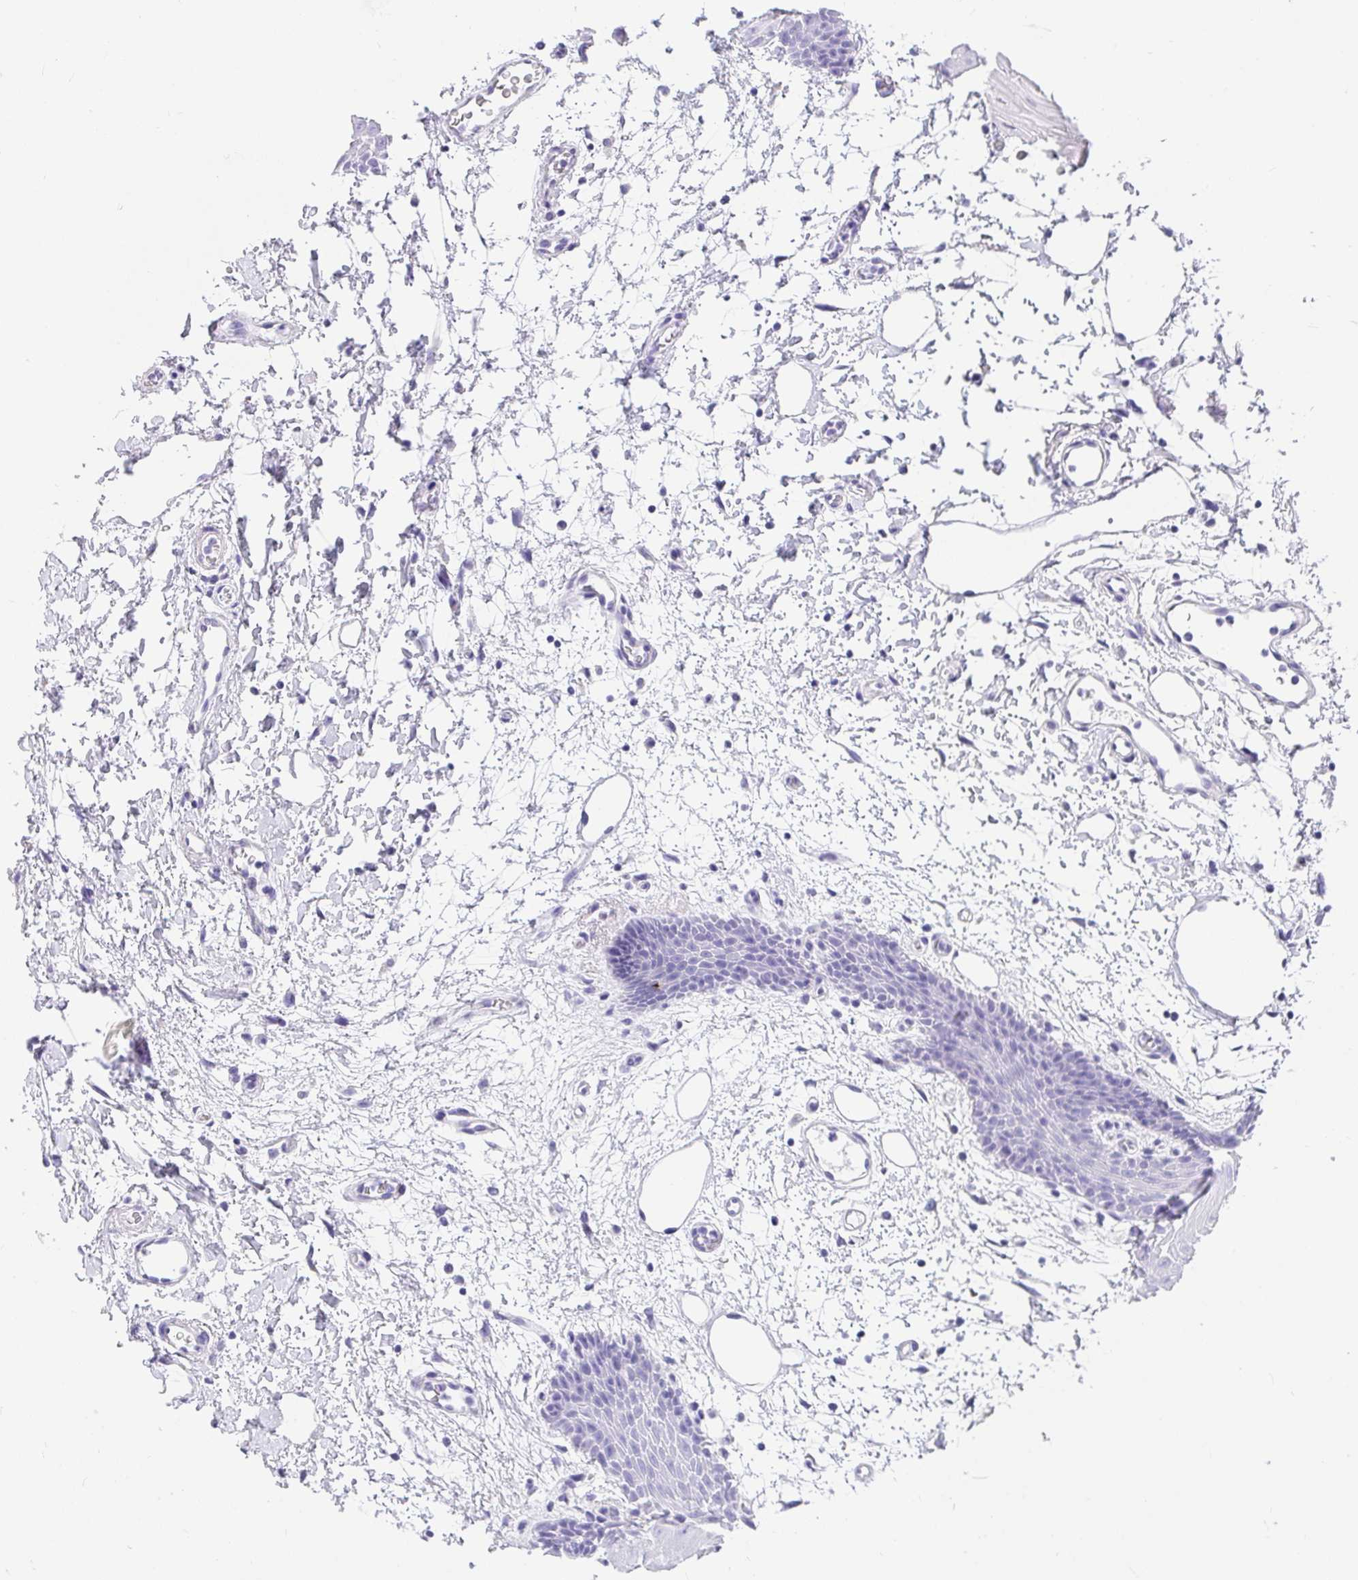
{"staining": {"intensity": "negative", "quantity": "none", "location": "none"}, "tissue": "oral mucosa", "cell_type": "Squamous epithelial cells", "image_type": "normal", "snomed": [{"axis": "morphology", "description": "Normal tissue, NOS"}, {"axis": "topography", "description": "Oral tissue"}], "caption": "Immunohistochemistry of benign oral mucosa shows no expression in squamous epithelial cells.", "gene": "AVIL", "patient": {"sex": "female", "age": 59}}